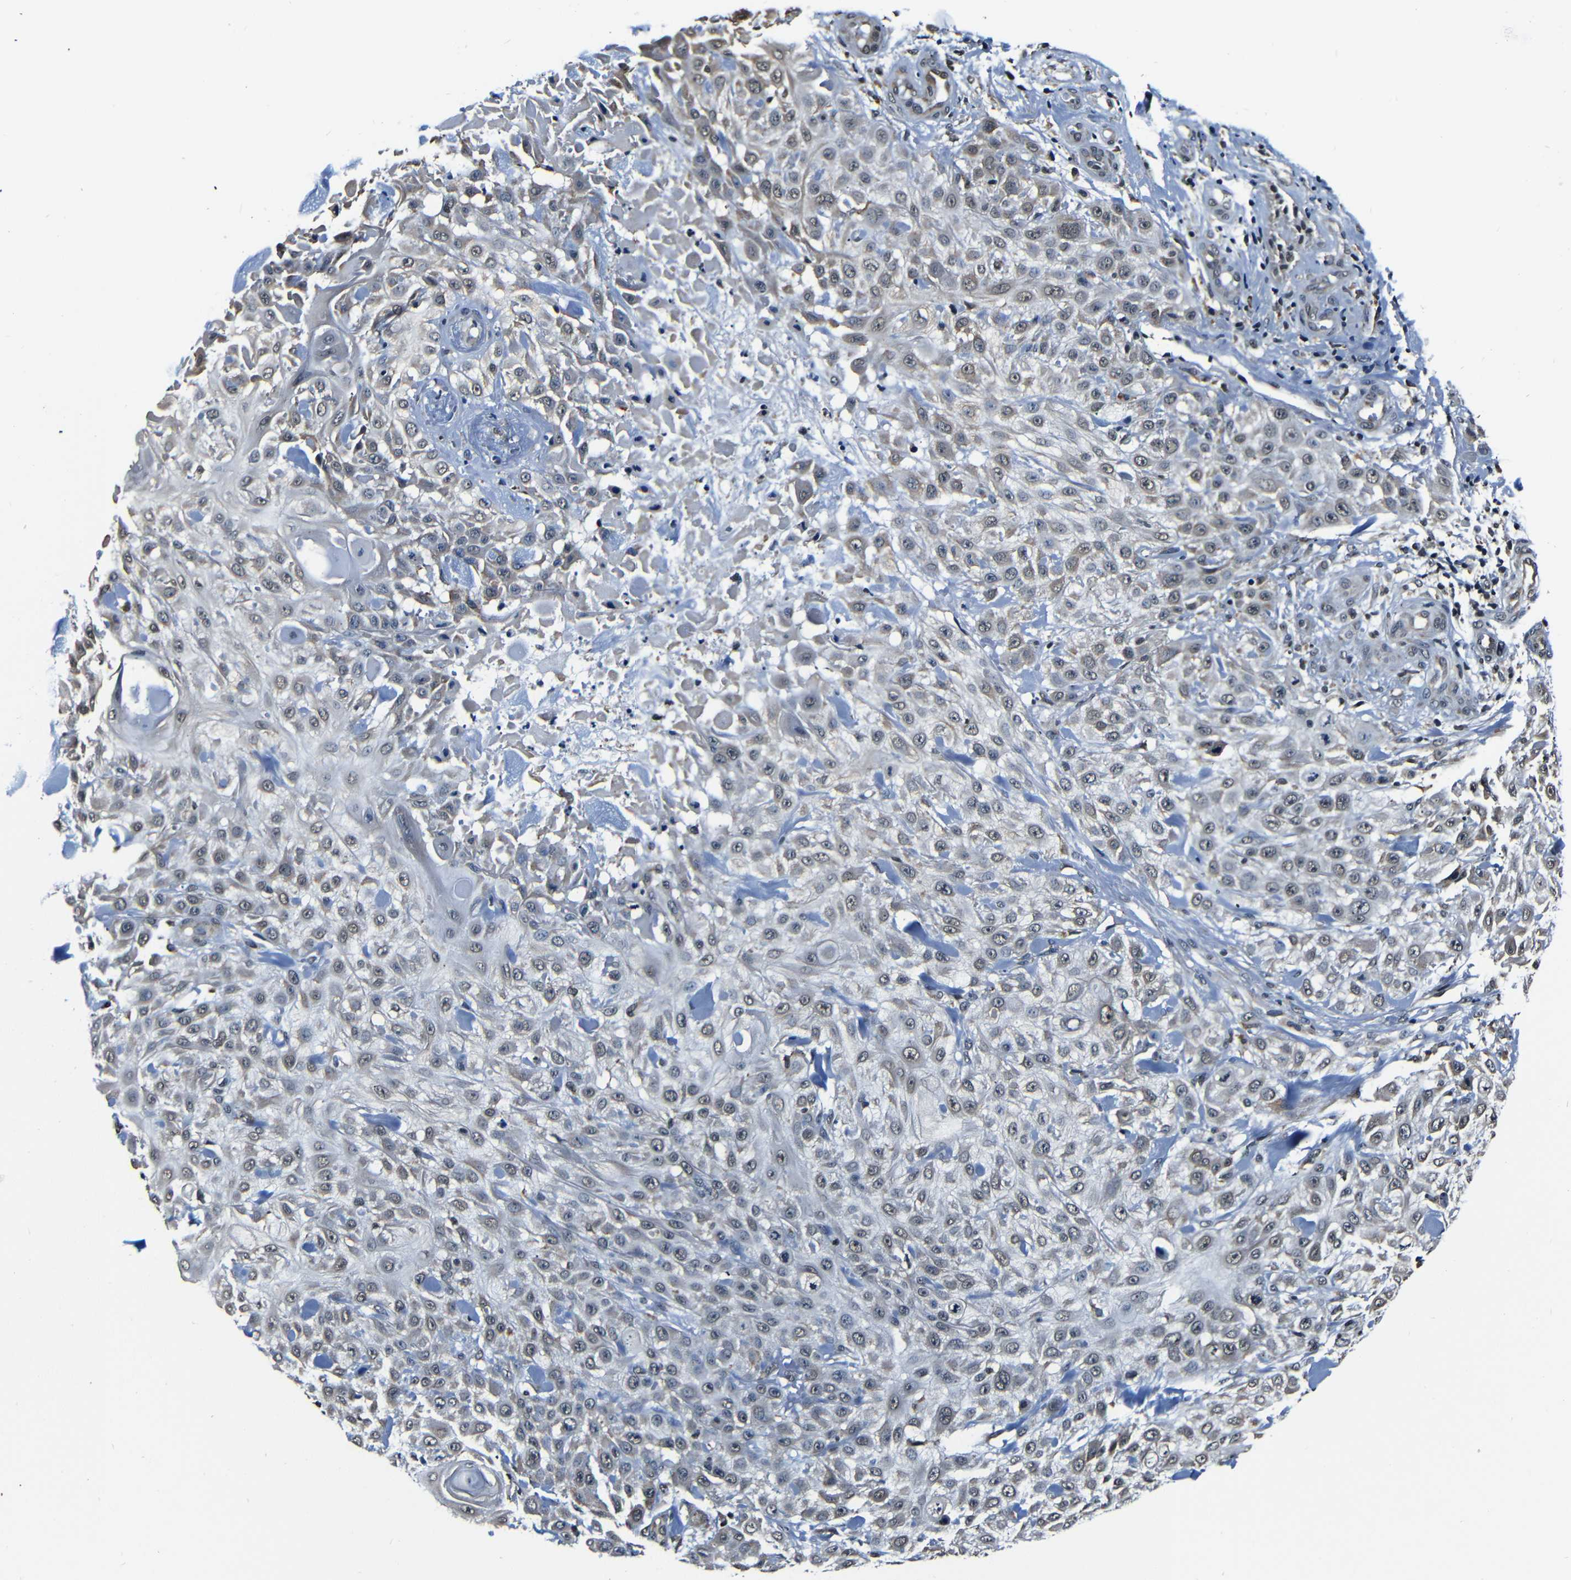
{"staining": {"intensity": "weak", "quantity": "25%-75%", "location": "cytoplasmic/membranous,nuclear"}, "tissue": "skin cancer", "cell_type": "Tumor cells", "image_type": "cancer", "snomed": [{"axis": "morphology", "description": "Squamous cell carcinoma, NOS"}, {"axis": "topography", "description": "Skin"}], "caption": "Skin cancer (squamous cell carcinoma) tissue reveals weak cytoplasmic/membranous and nuclear positivity in approximately 25%-75% of tumor cells", "gene": "NCBP3", "patient": {"sex": "female", "age": 42}}